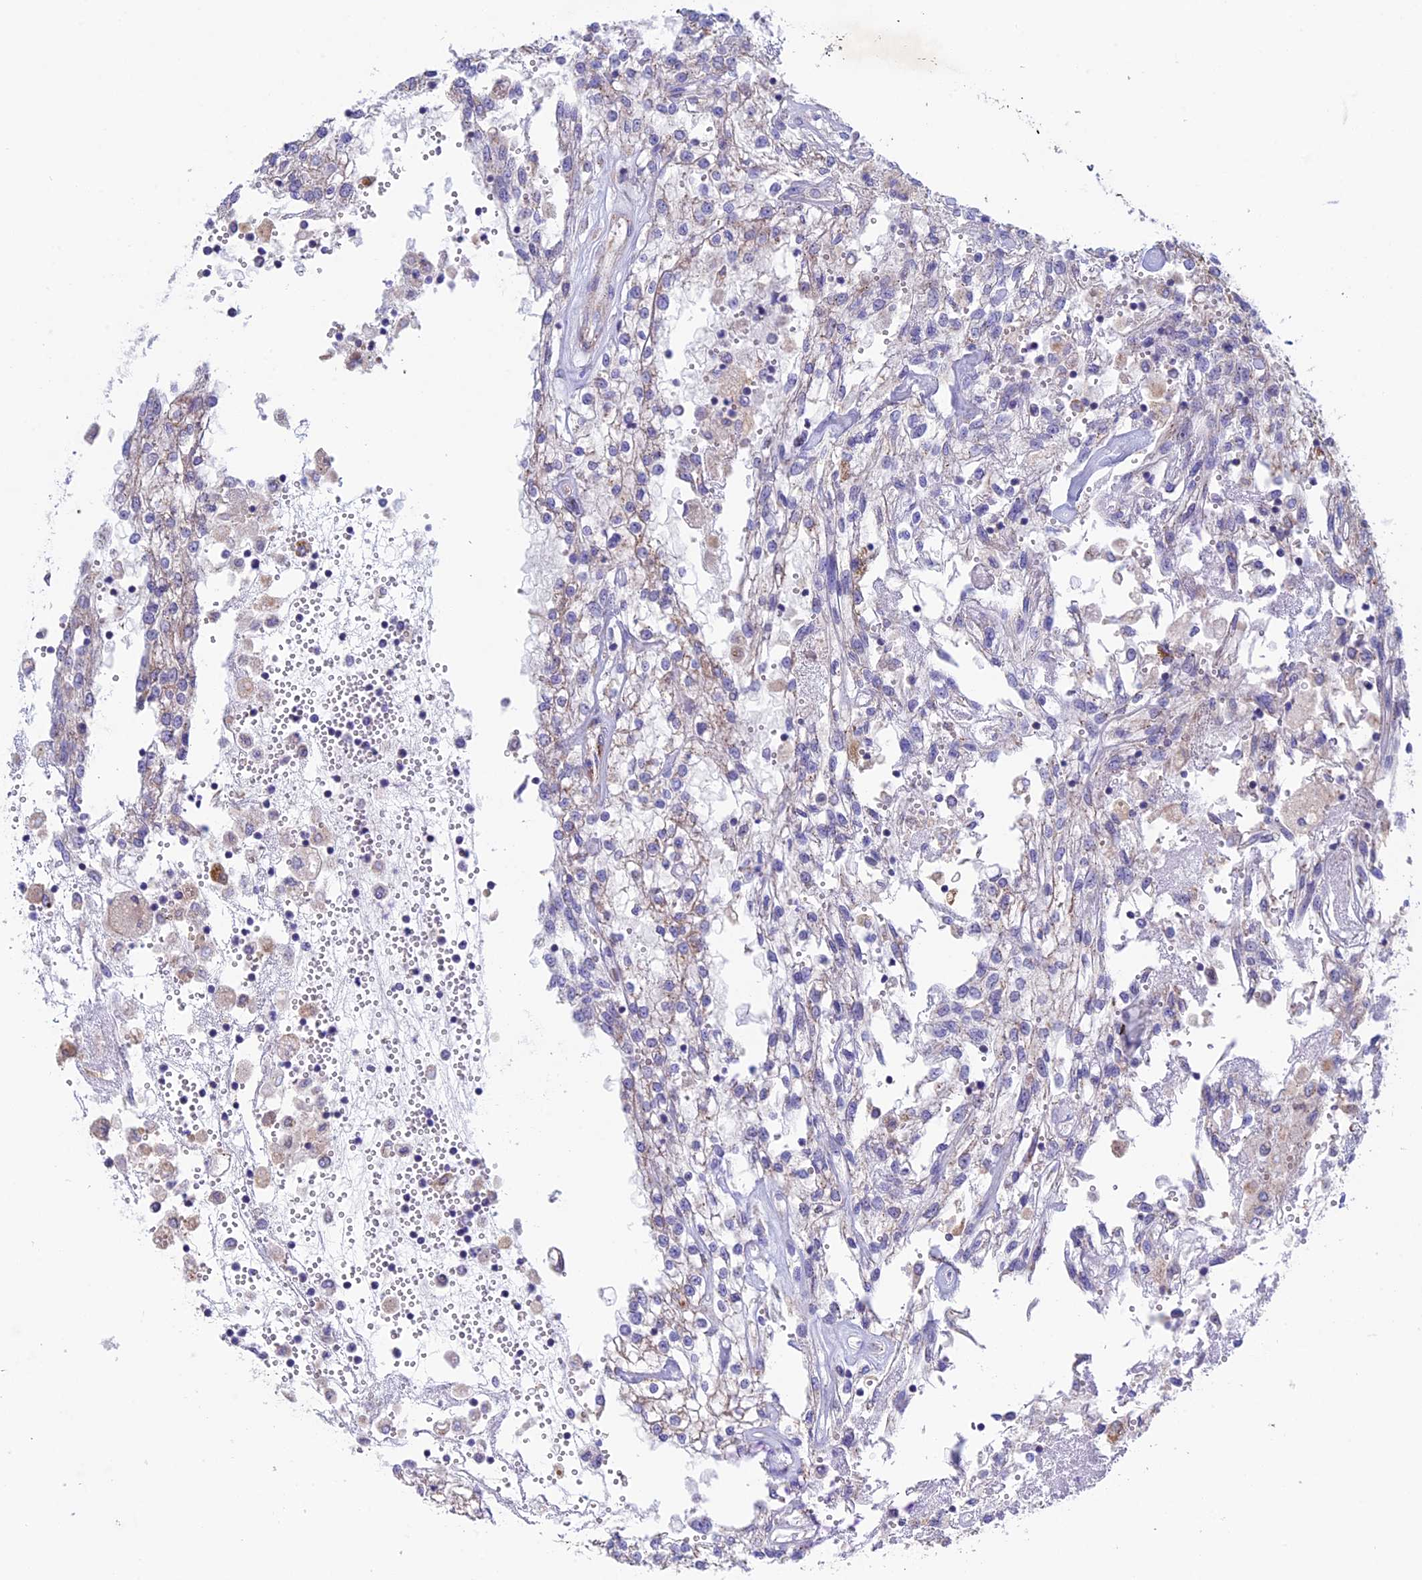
{"staining": {"intensity": "moderate", "quantity": "<25%", "location": "cytoplasmic/membranous"}, "tissue": "renal cancer", "cell_type": "Tumor cells", "image_type": "cancer", "snomed": [{"axis": "morphology", "description": "Adenocarcinoma, NOS"}, {"axis": "topography", "description": "Kidney"}], "caption": "A high-resolution histopathology image shows immunohistochemistry staining of adenocarcinoma (renal), which shows moderate cytoplasmic/membranous expression in approximately <25% of tumor cells.", "gene": "ETFDH", "patient": {"sex": "female", "age": 52}}